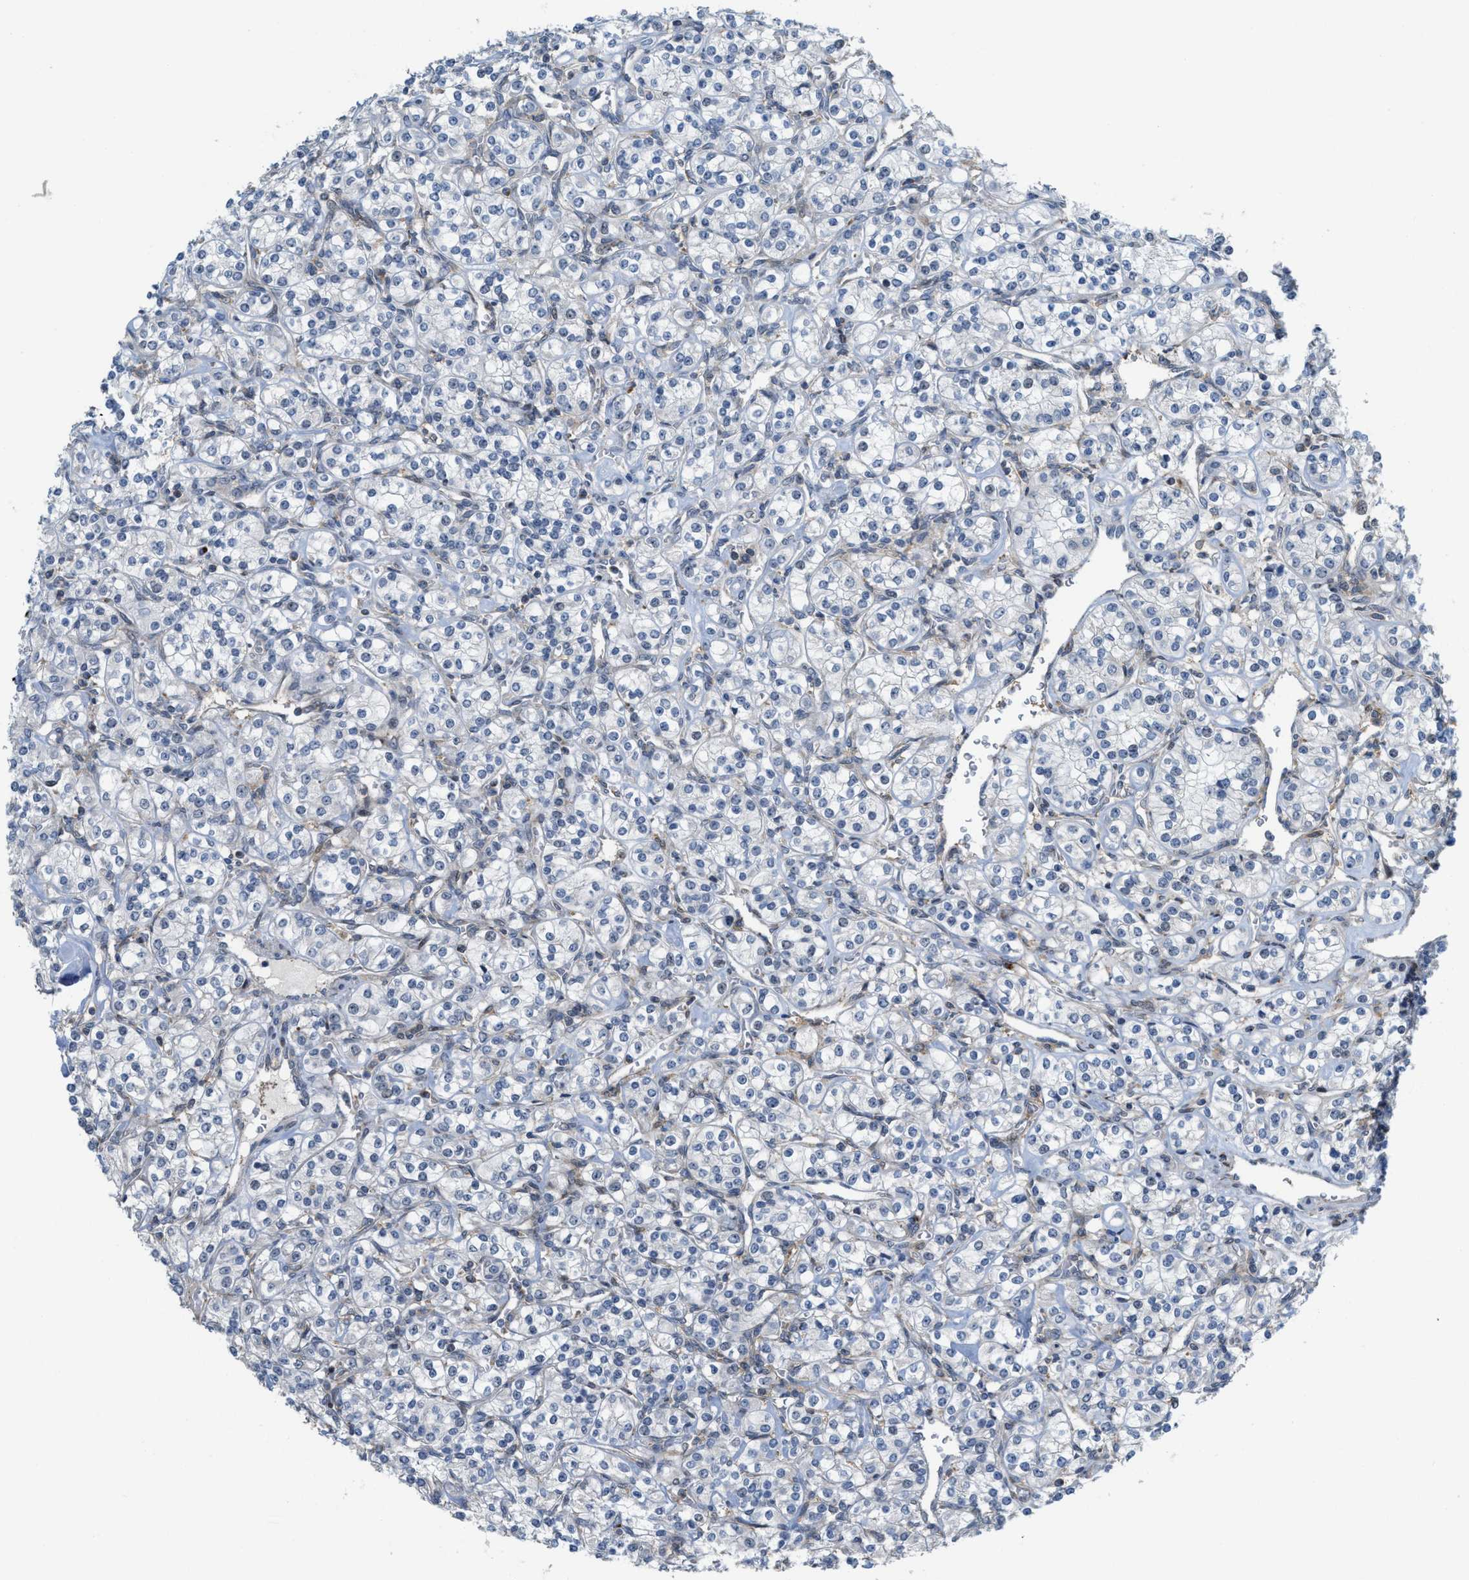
{"staining": {"intensity": "negative", "quantity": "none", "location": "none"}, "tissue": "renal cancer", "cell_type": "Tumor cells", "image_type": "cancer", "snomed": [{"axis": "morphology", "description": "Adenocarcinoma, NOS"}, {"axis": "topography", "description": "Kidney"}], "caption": "Tumor cells show no significant protein positivity in renal cancer (adenocarcinoma). The staining was performed using DAB to visualize the protein expression in brown, while the nuclei were stained in blue with hematoxylin (Magnification: 20x).", "gene": "DIPK1A", "patient": {"sex": "male", "age": 77}}